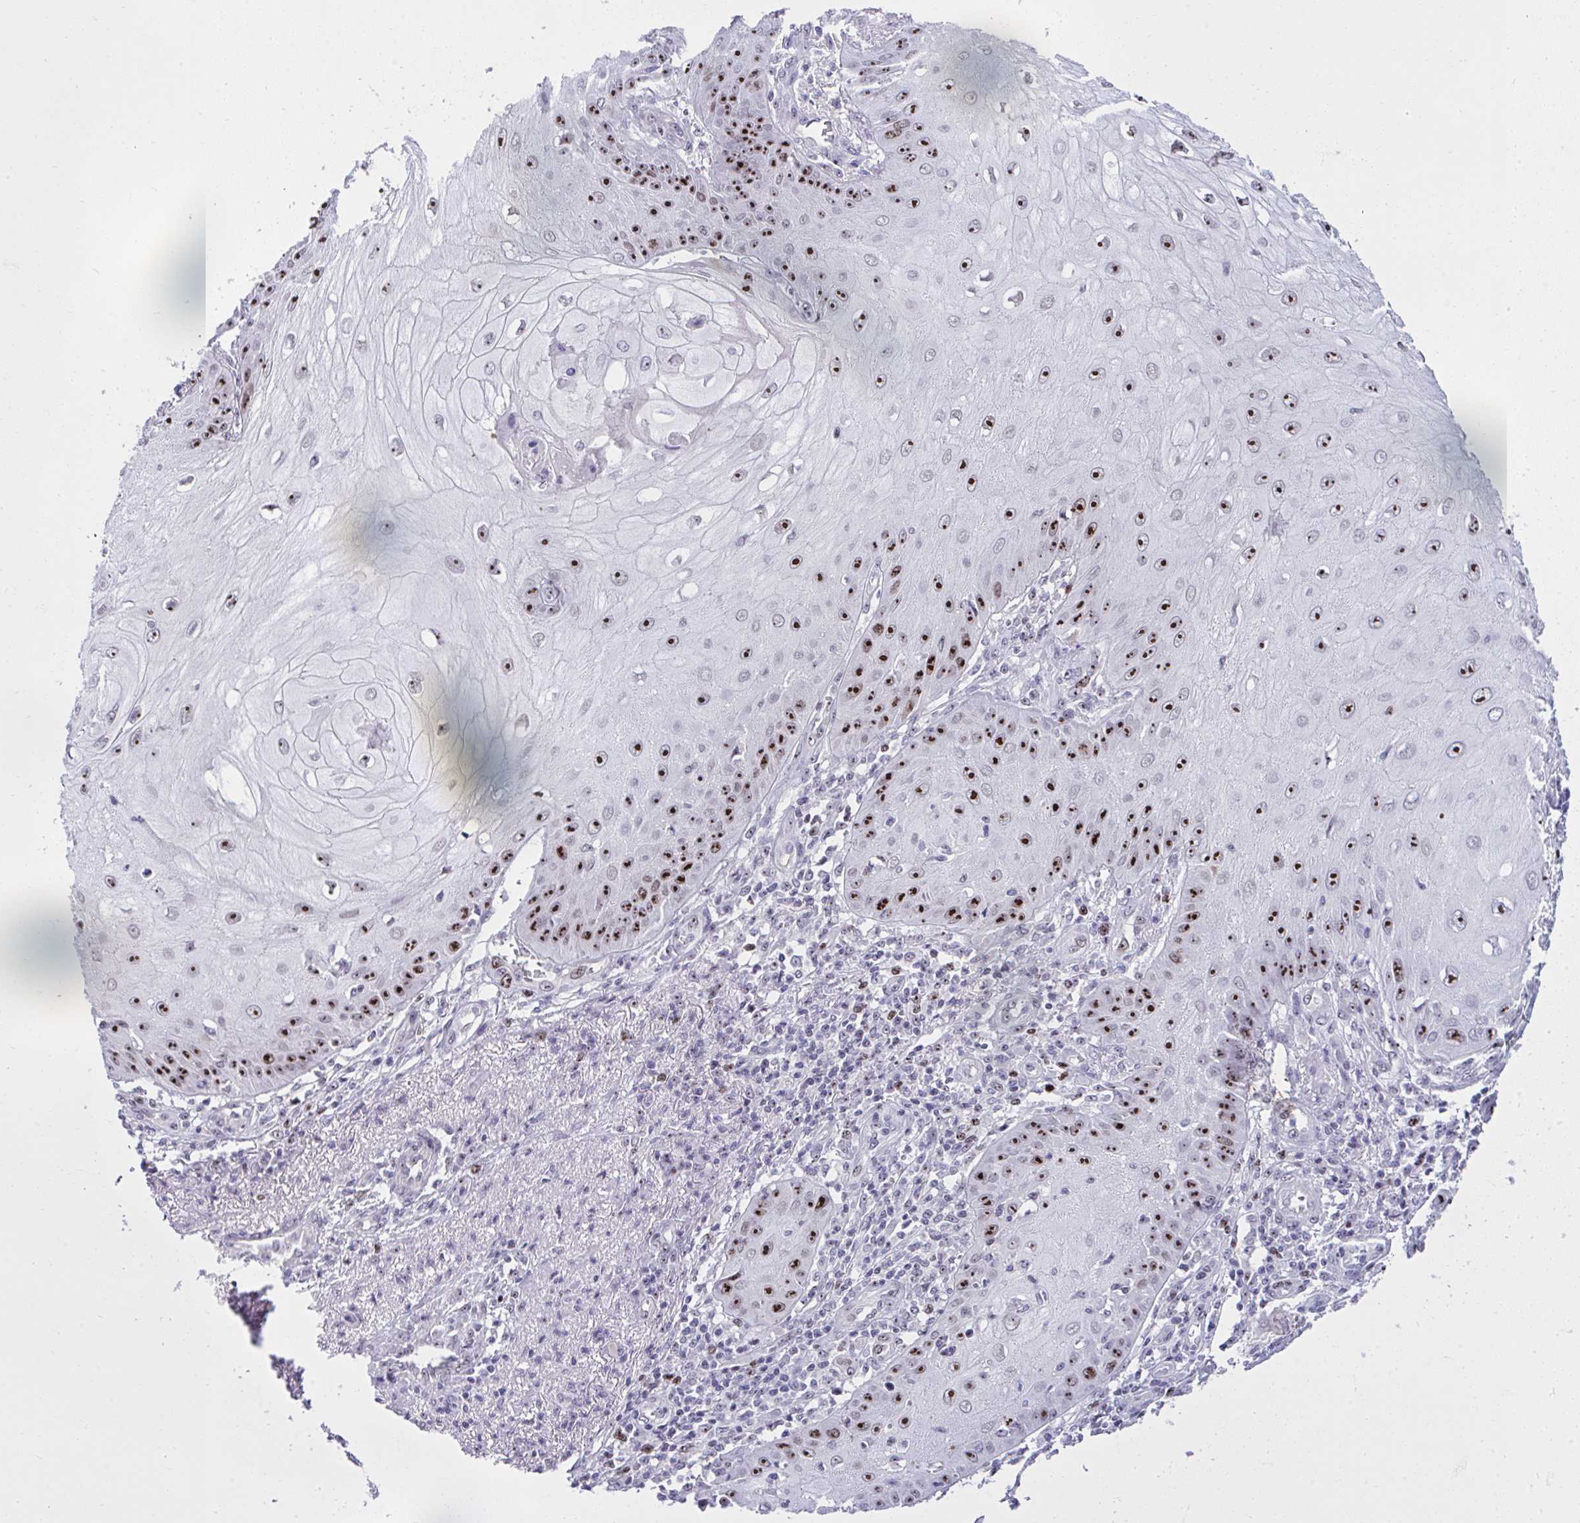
{"staining": {"intensity": "strong", "quantity": ">75%", "location": "nuclear"}, "tissue": "skin cancer", "cell_type": "Tumor cells", "image_type": "cancer", "snomed": [{"axis": "morphology", "description": "Squamous cell carcinoma, NOS"}, {"axis": "topography", "description": "Skin"}], "caption": "This histopathology image shows squamous cell carcinoma (skin) stained with immunohistochemistry (IHC) to label a protein in brown. The nuclear of tumor cells show strong positivity for the protein. Nuclei are counter-stained blue.", "gene": "CEP72", "patient": {"sex": "male", "age": 70}}